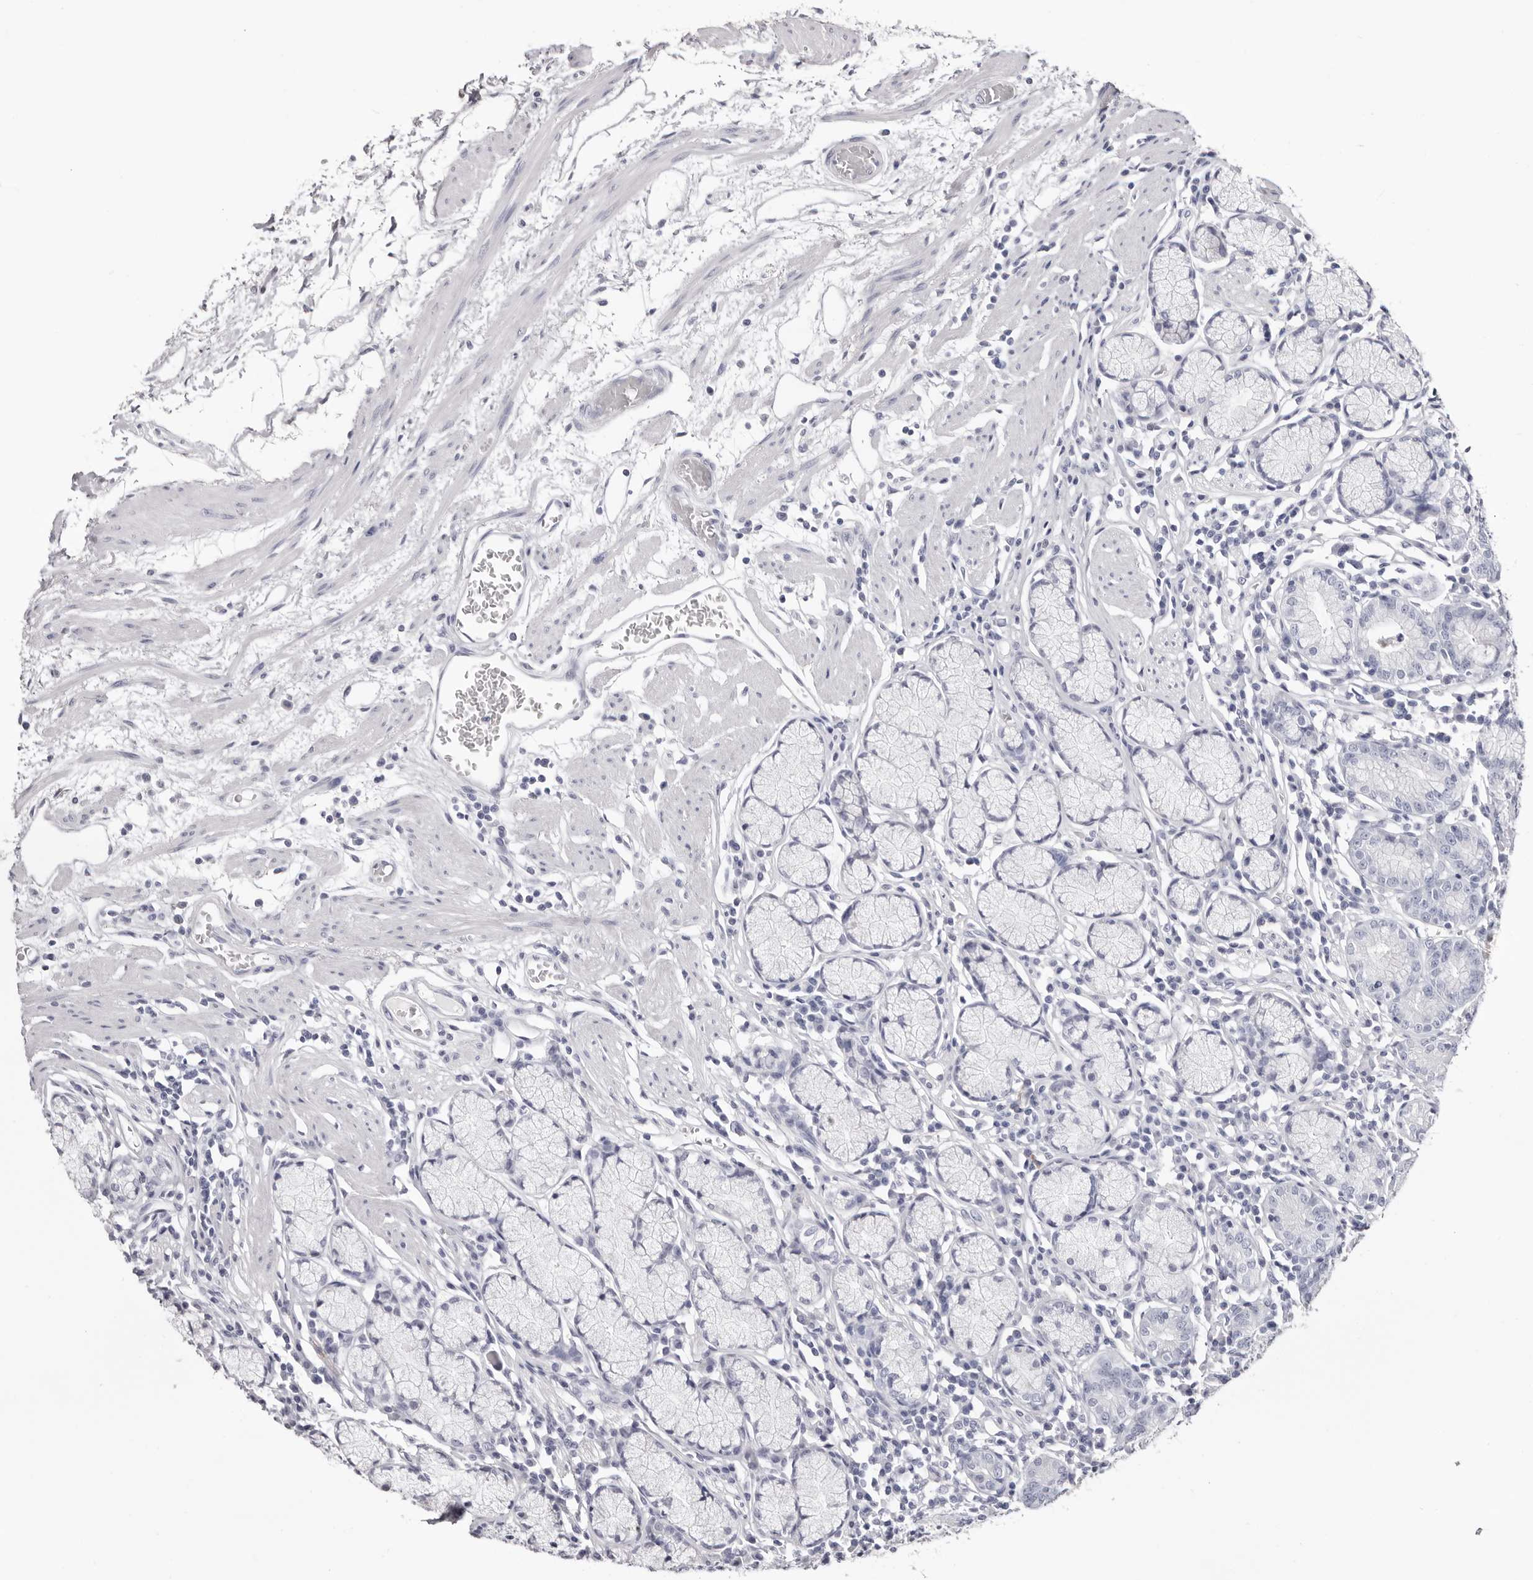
{"staining": {"intensity": "negative", "quantity": "none", "location": "none"}, "tissue": "stomach", "cell_type": "Glandular cells", "image_type": "normal", "snomed": [{"axis": "morphology", "description": "Normal tissue, NOS"}, {"axis": "topography", "description": "Stomach"}], "caption": "Immunohistochemical staining of benign stomach displays no significant expression in glandular cells.", "gene": "LPO", "patient": {"sex": "male", "age": 55}}